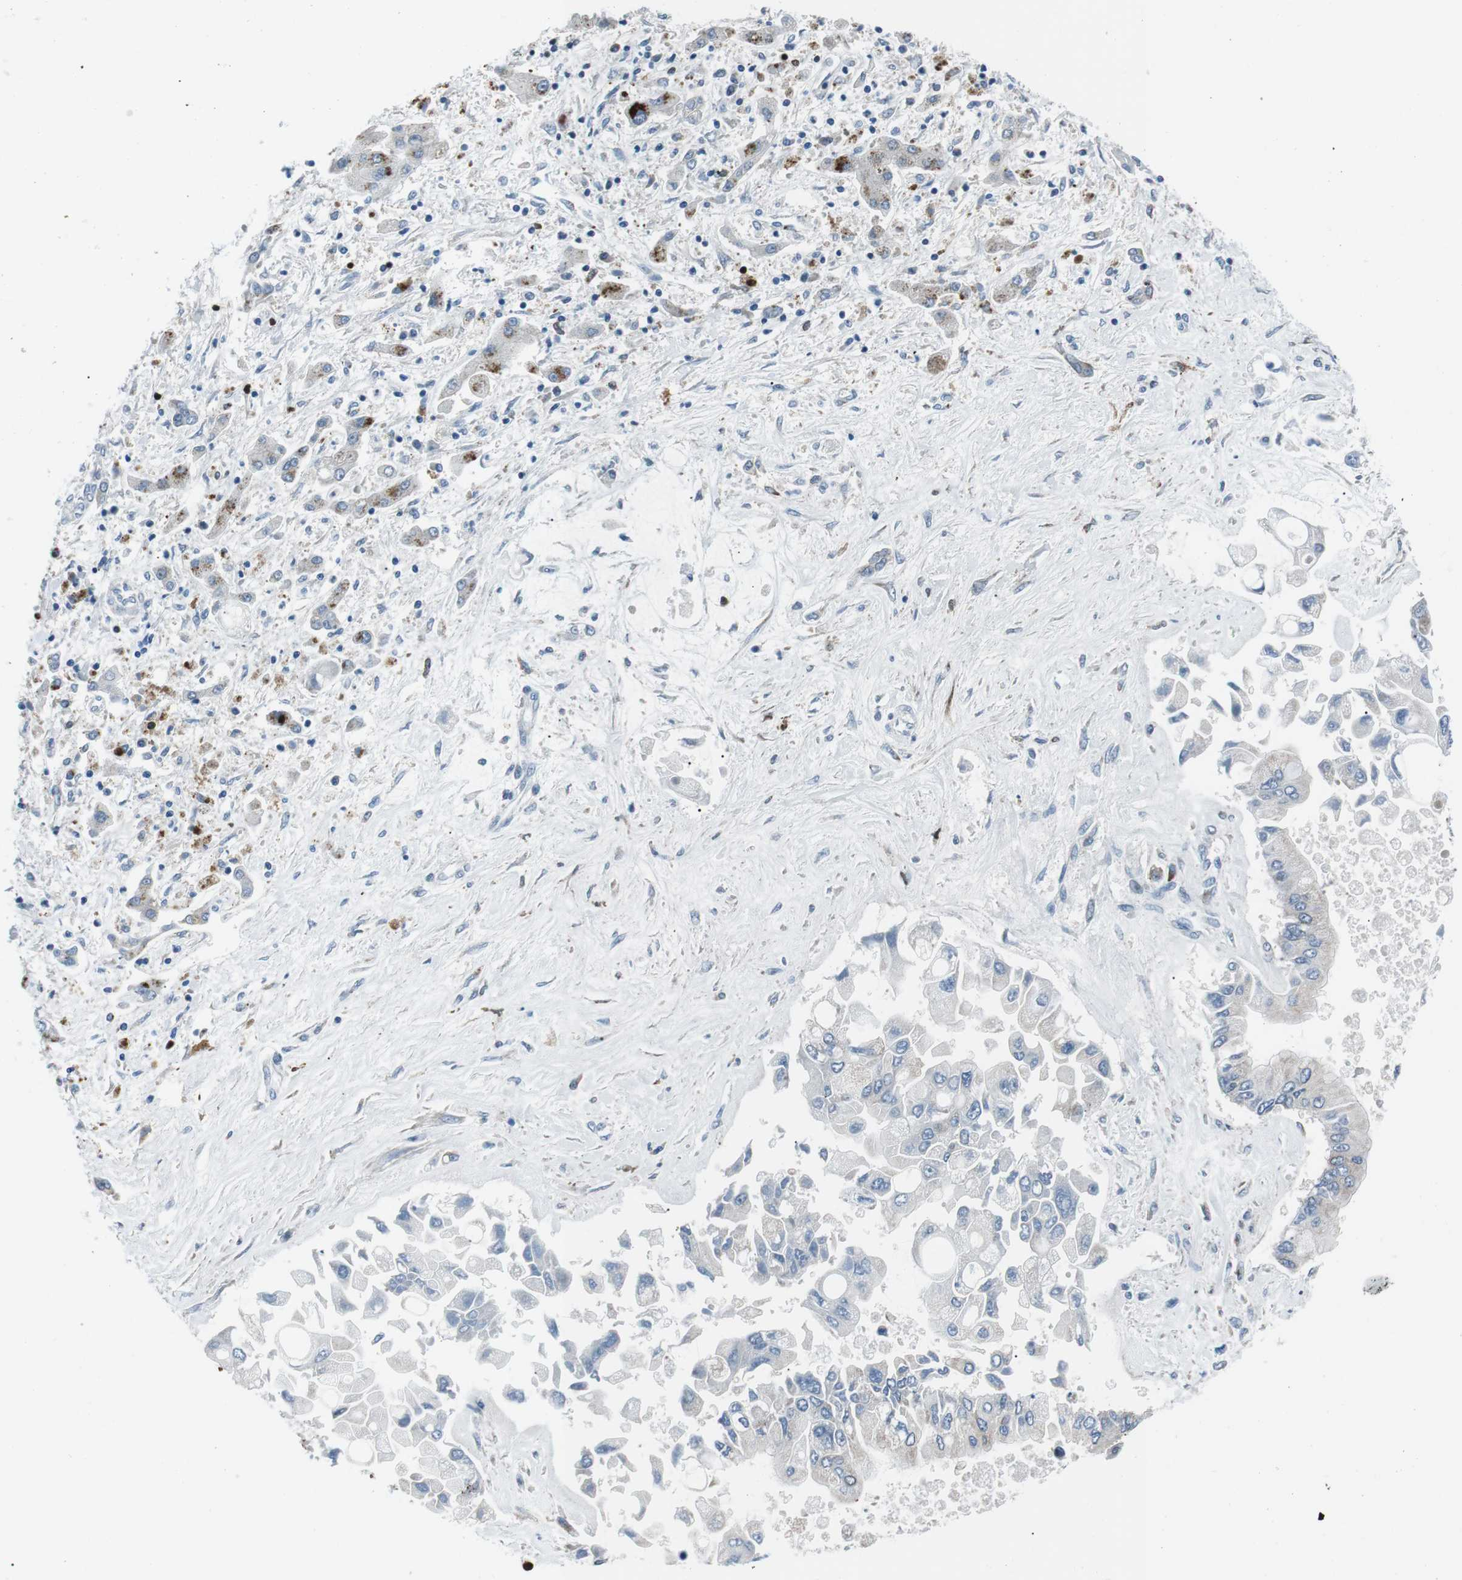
{"staining": {"intensity": "negative", "quantity": "none", "location": "none"}, "tissue": "liver cancer", "cell_type": "Tumor cells", "image_type": "cancer", "snomed": [{"axis": "morphology", "description": "Cholangiocarcinoma"}, {"axis": "topography", "description": "Liver"}], "caption": "Micrograph shows no significant protein positivity in tumor cells of liver cancer.", "gene": "BLNK", "patient": {"sex": "male", "age": 50}}